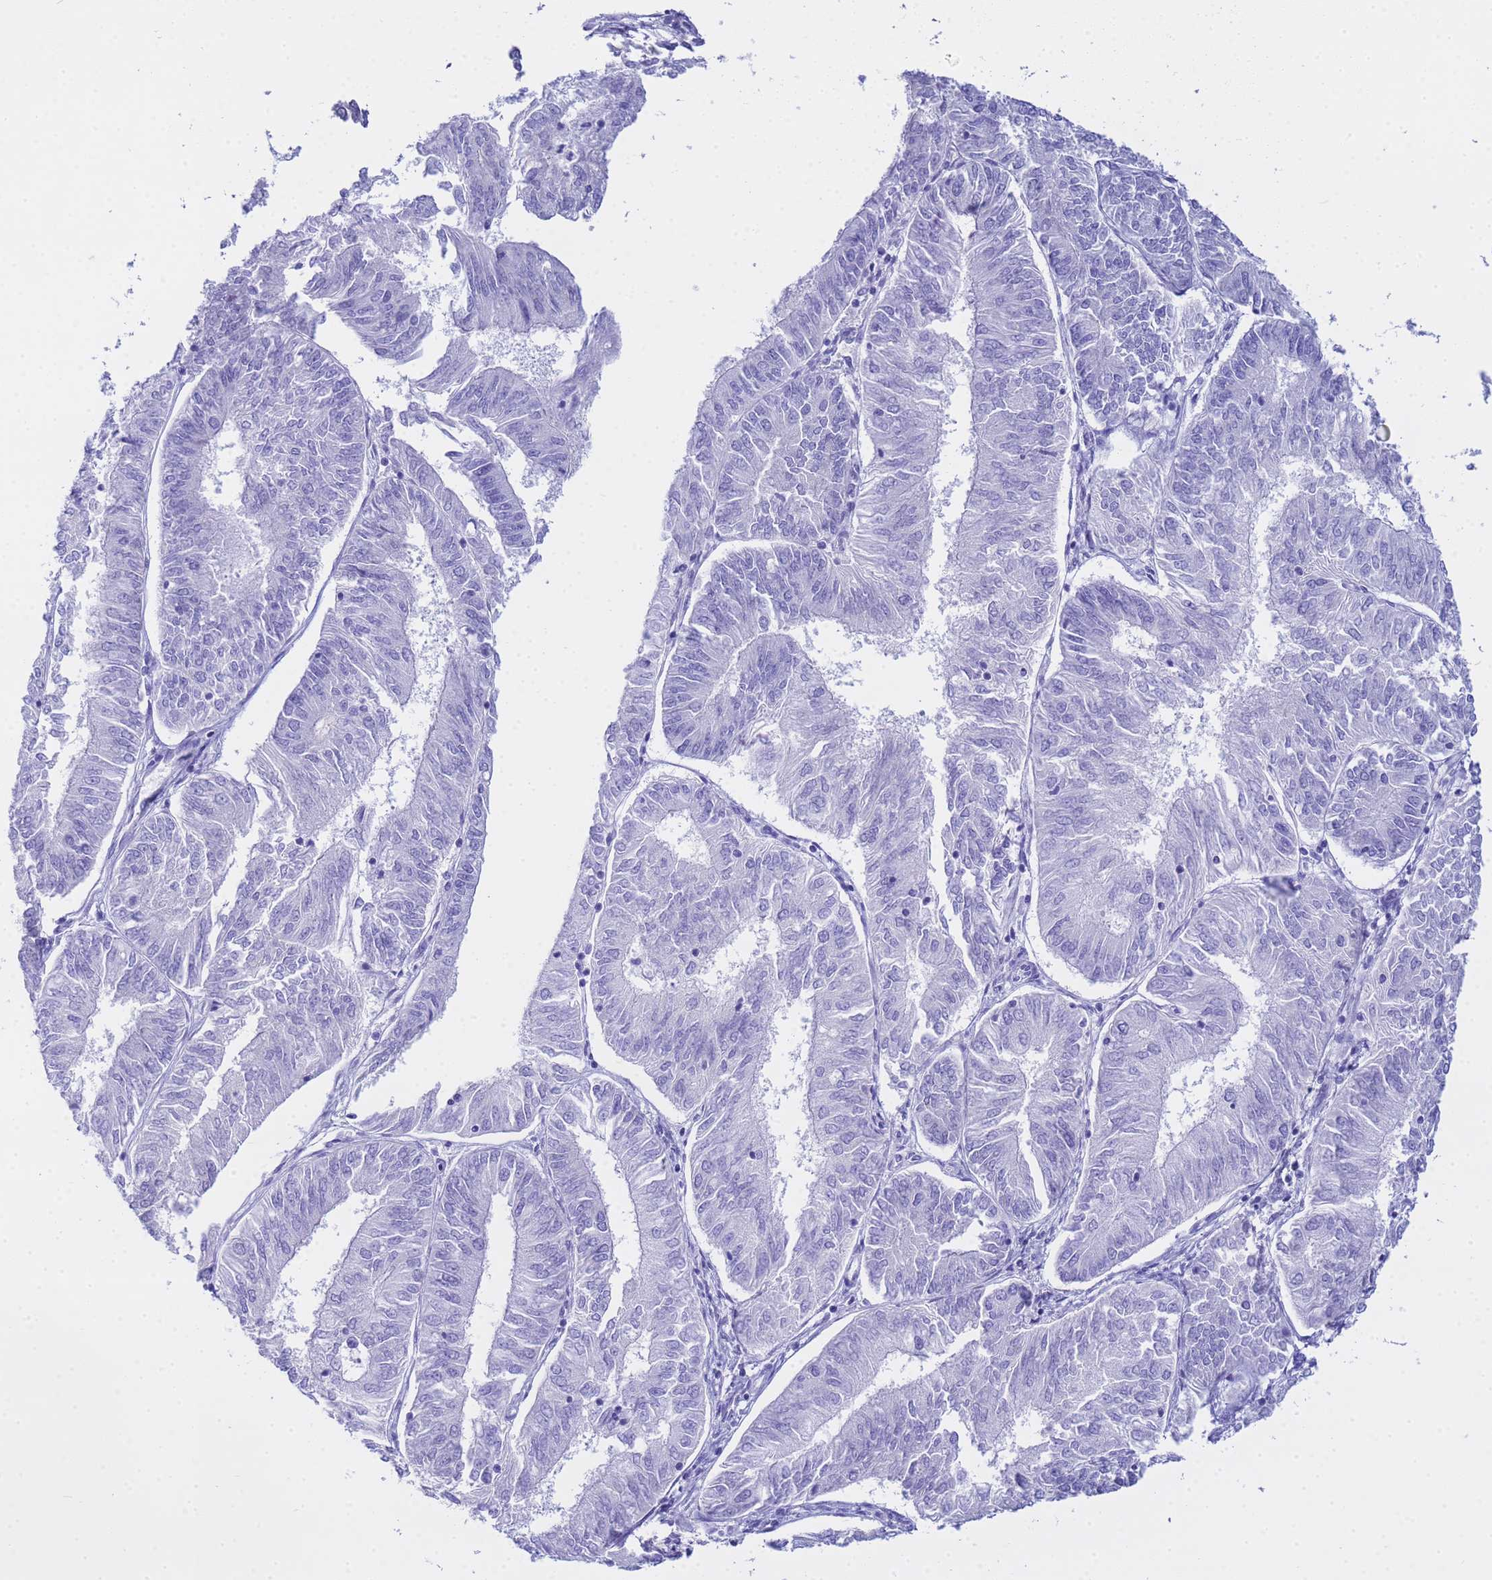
{"staining": {"intensity": "negative", "quantity": "none", "location": "none"}, "tissue": "endometrial cancer", "cell_type": "Tumor cells", "image_type": "cancer", "snomed": [{"axis": "morphology", "description": "Adenocarcinoma, NOS"}, {"axis": "topography", "description": "Endometrium"}], "caption": "Endometrial adenocarcinoma was stained to show a protein in brown. There is no significant positivity in tumor cells.", "gene": "AQP12A", "patient": {"sex": "female", "age": 58}}